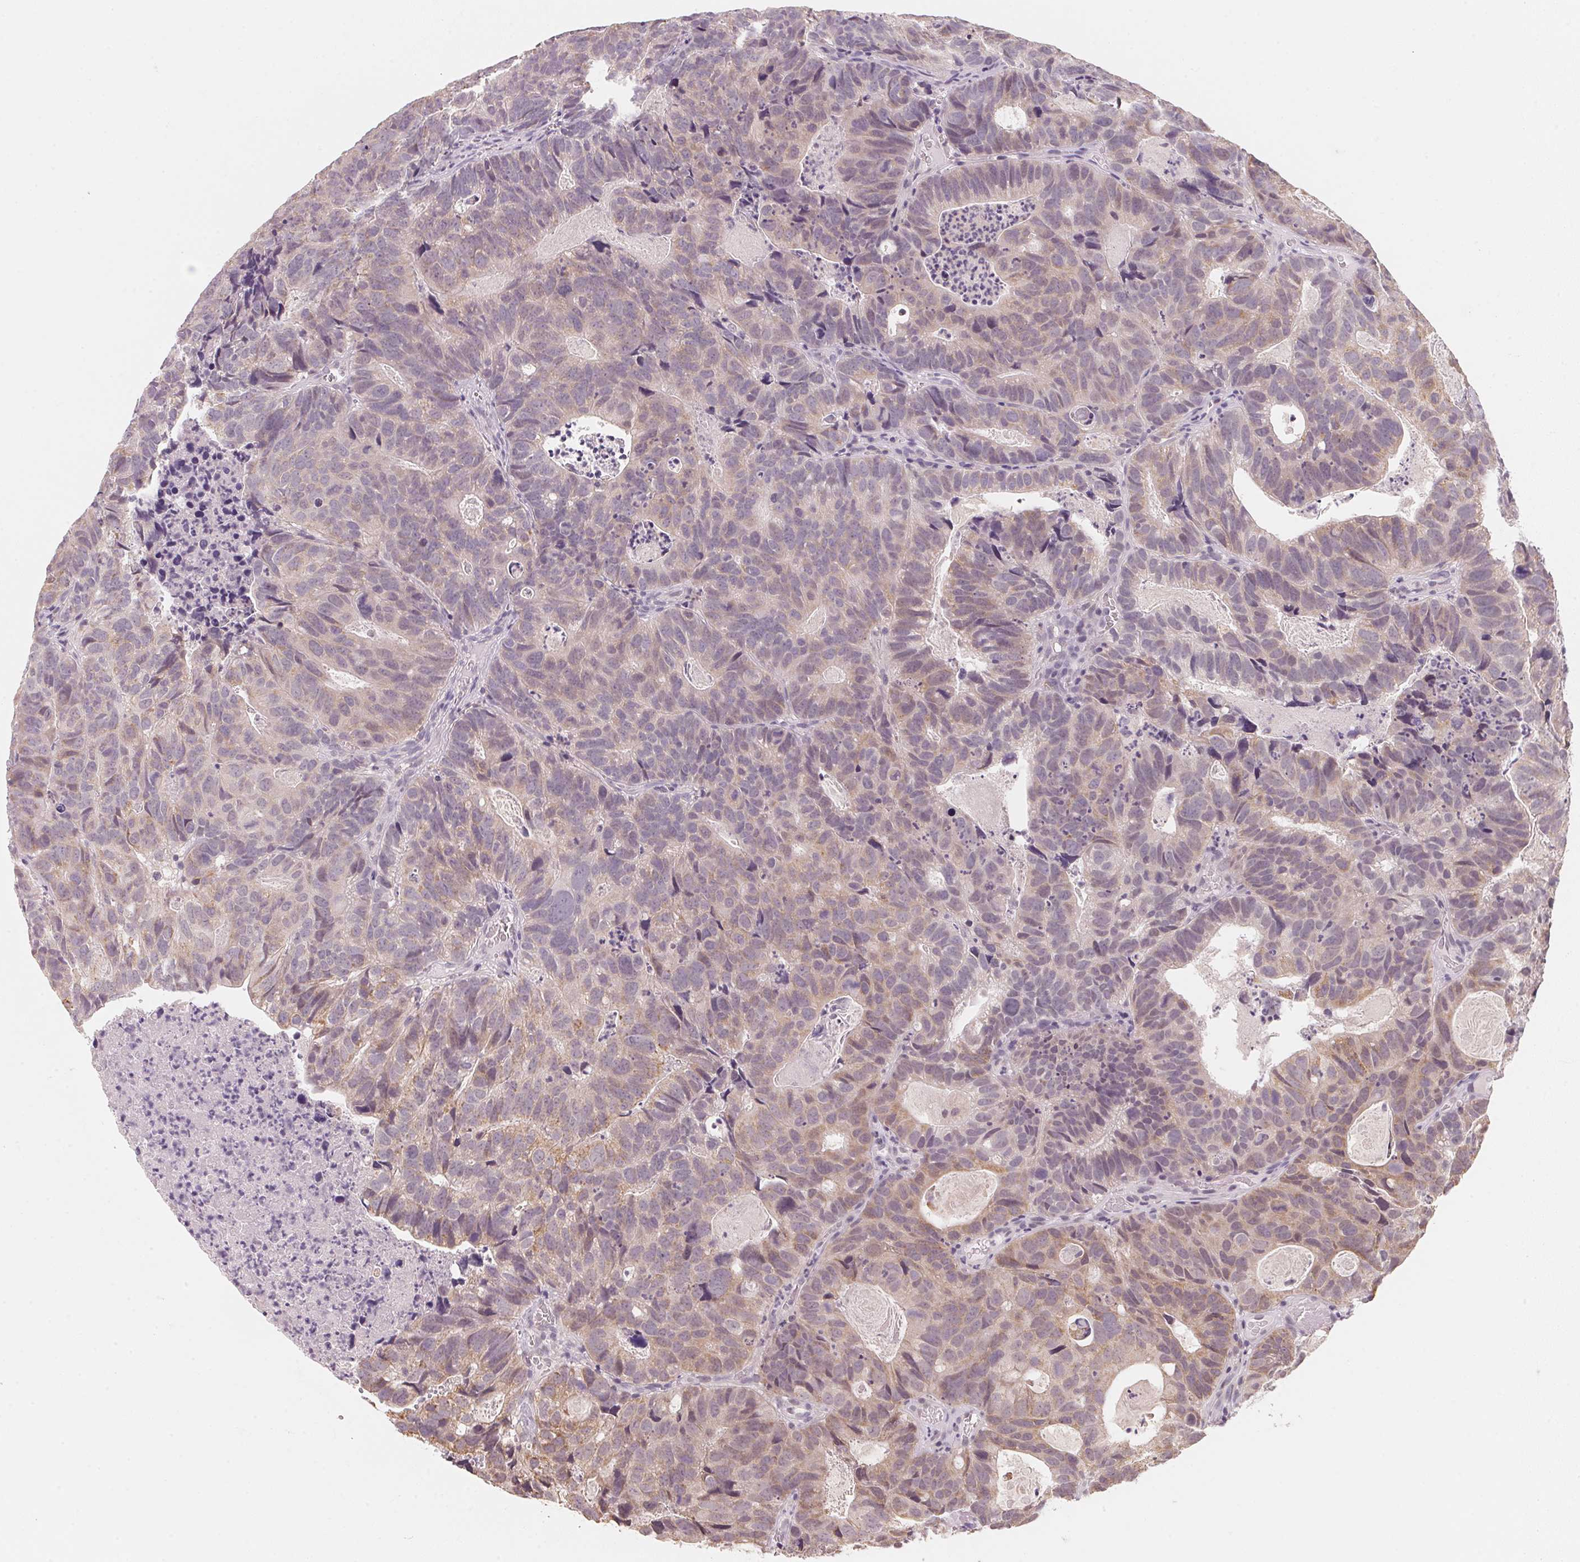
{"staining": {"intensity": "moderate", "quantity": ">75%", "location": "cytoplasmic/membranous"}, "tissue": "head and neck cancer", "cell_type": "Tumor cells", "image_type": "cancer", "snomed": [{"axis": "morphology", "description": "Adenocarcinoma, NOS"}, {"axis": "topography", "description": "Head-Neck"}], "caption": "Head and neck adenocarcinoma stained with a brown dye reveals moderate cytoplasmic/membranous positive positivity in about >75% of tumor cells.", "gene": "ANKRD31", "patient": {"sex": "male", "age": 62}}